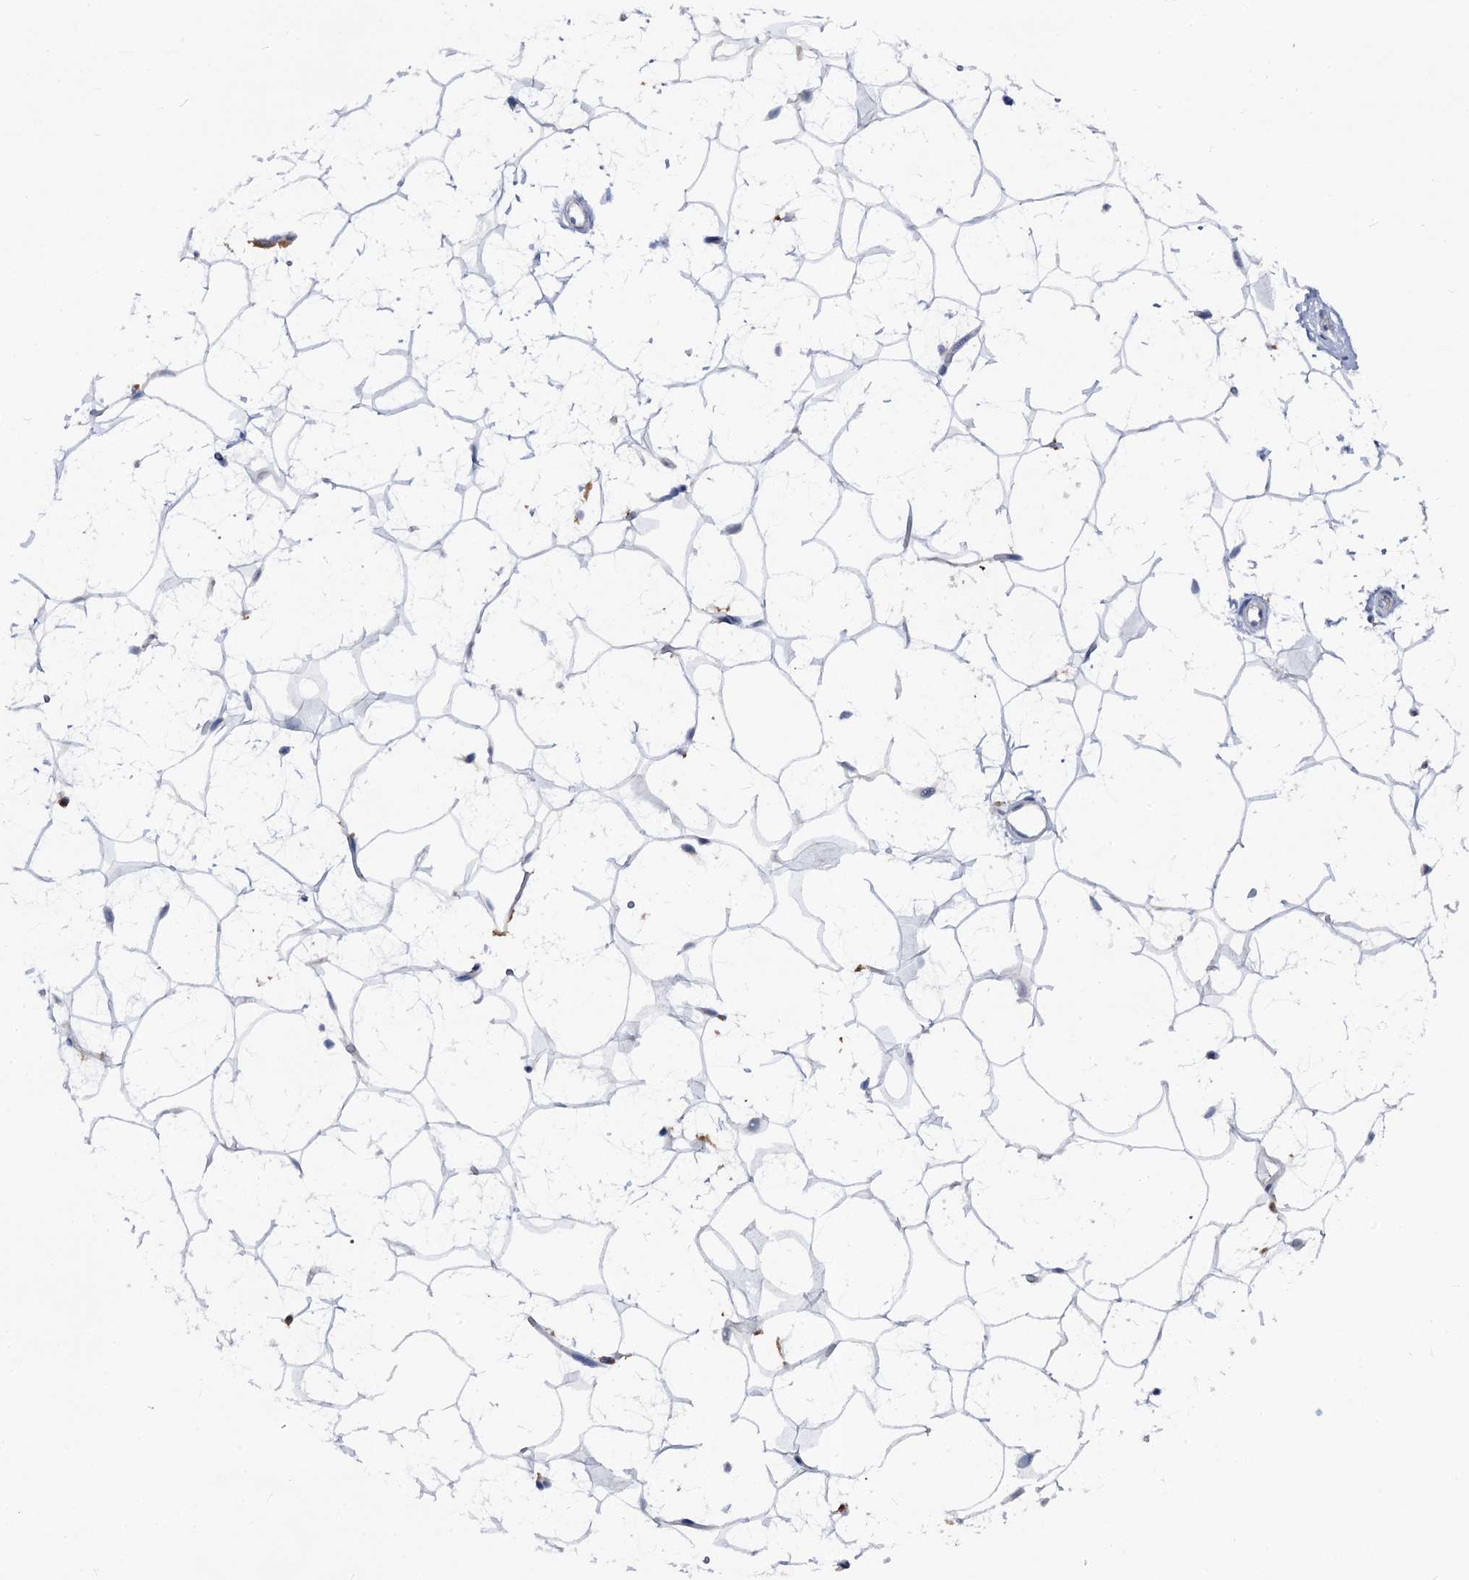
{"staining": {"intensity": "negative", "quantity": "none", "location": "none"}, "tissue": "adipose tissue", "cell_type": "Adipocytes", "image_type": "normal", "snomed": [{"axis": "morphology", "description": "Normal tissue, NOS"}, {"axis": "topography", "description": "Breast"}], "caption": "Adipocytes show no significant protein positivity in benign adipose tissue. (Immunohistochemistry (ihc), brightfield microscopy, high magnification).", "gene": "RHOG", "patient": {"sex": "female", "age": 26}}